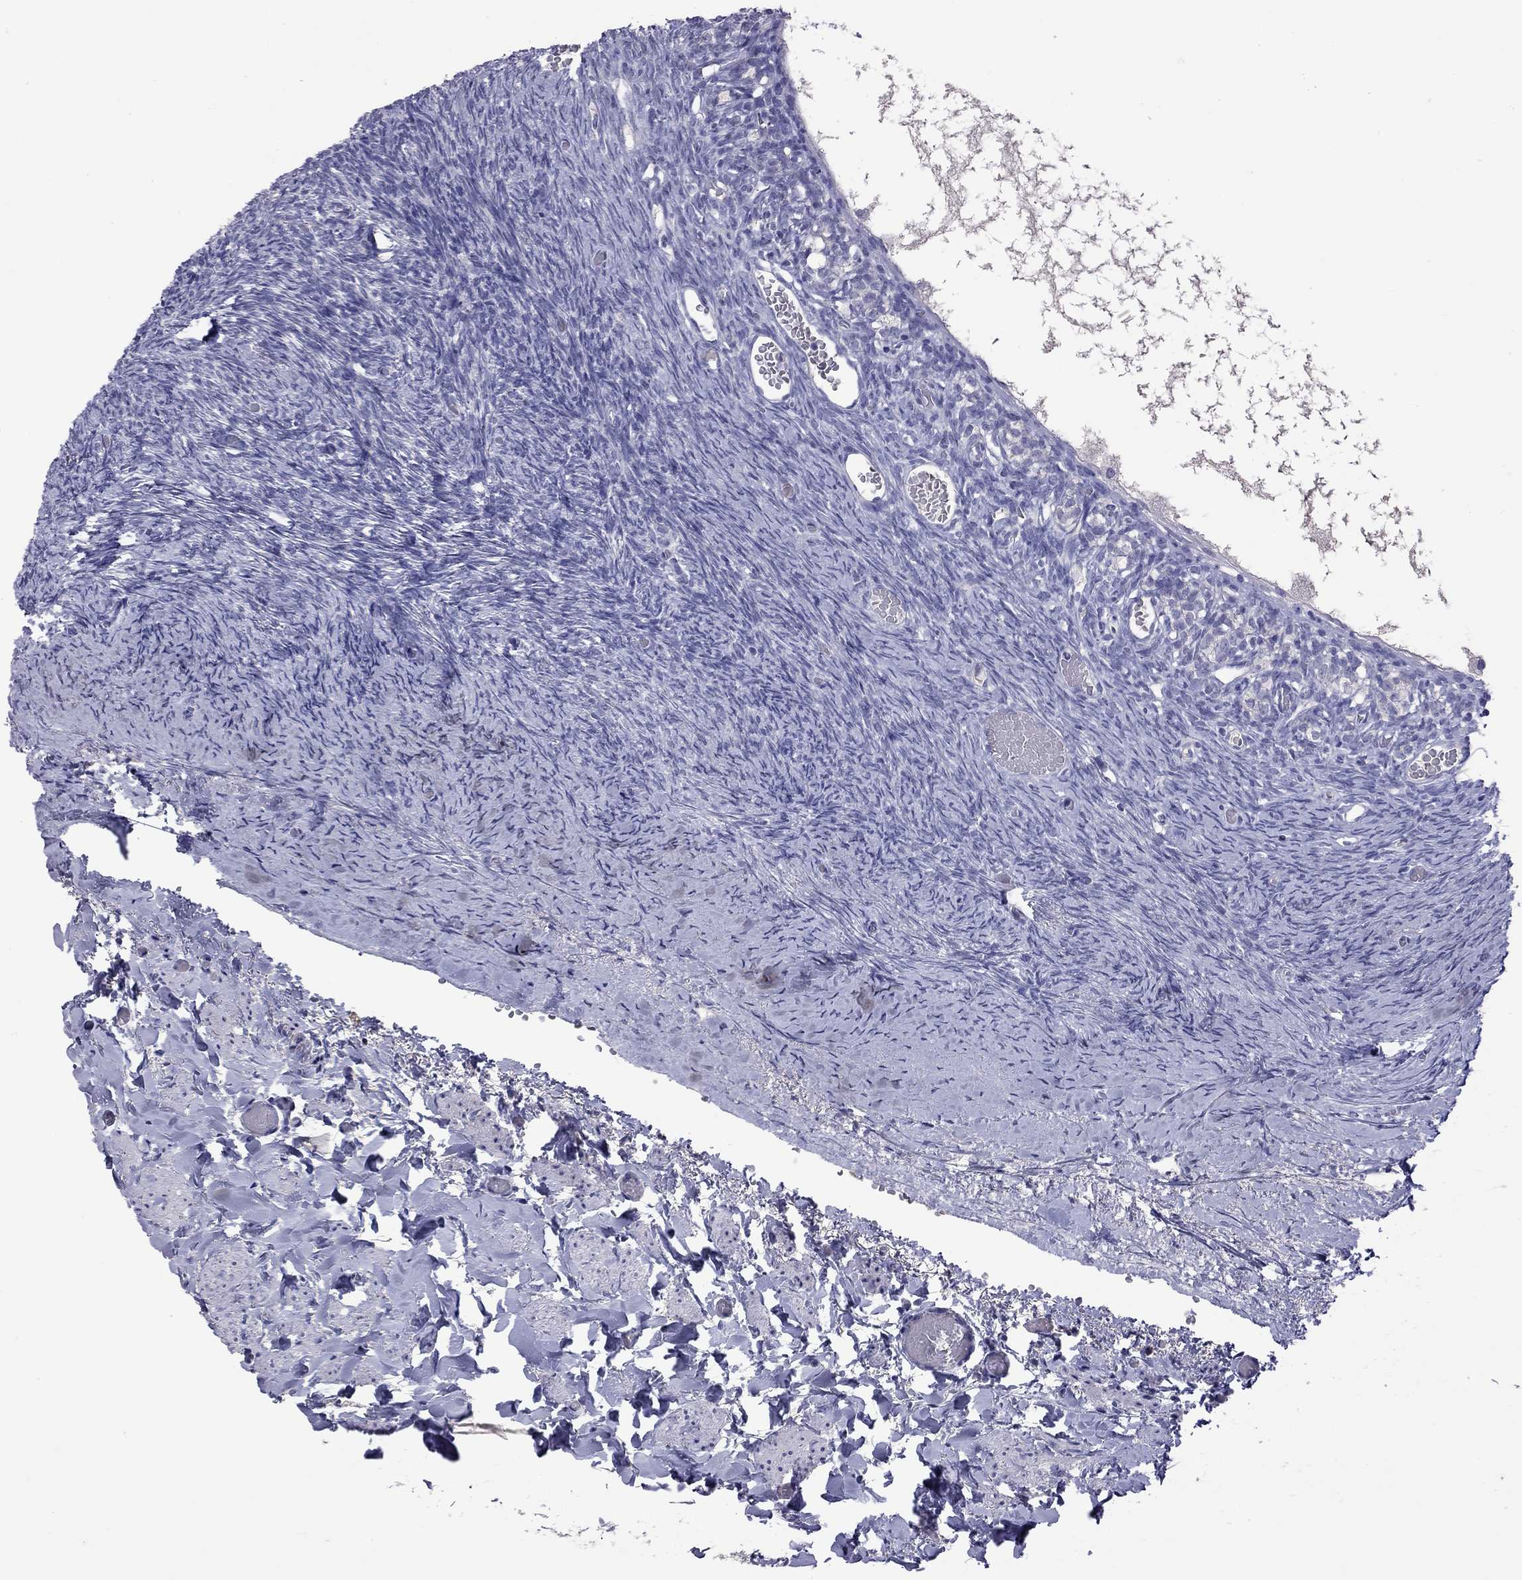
{"staining": {"intensity": "negative", "quantity": "none", "location": "none"}, "tissue": "ovary", "cell_type": "Follicle cells", "image_type": "normal", "snomed": [{"axis": "morphology", "description": "Normal tissue, NOS"}, {"axis": "topography", "description": "Ovary"}], "caption": "A high-resolution image shows immunohistochemistry staining of benign ovary, which displays no significant positivity in follicle cells. The staining was performed using DAB (3,3'-diaminobenzidine) to visualize the protein expression in brown, while the nuclei were stained in blue with hematoxylin (Magnification: 20x).", "gene": "CFAP91", "patient": {"sex": "female", "age": 39}}